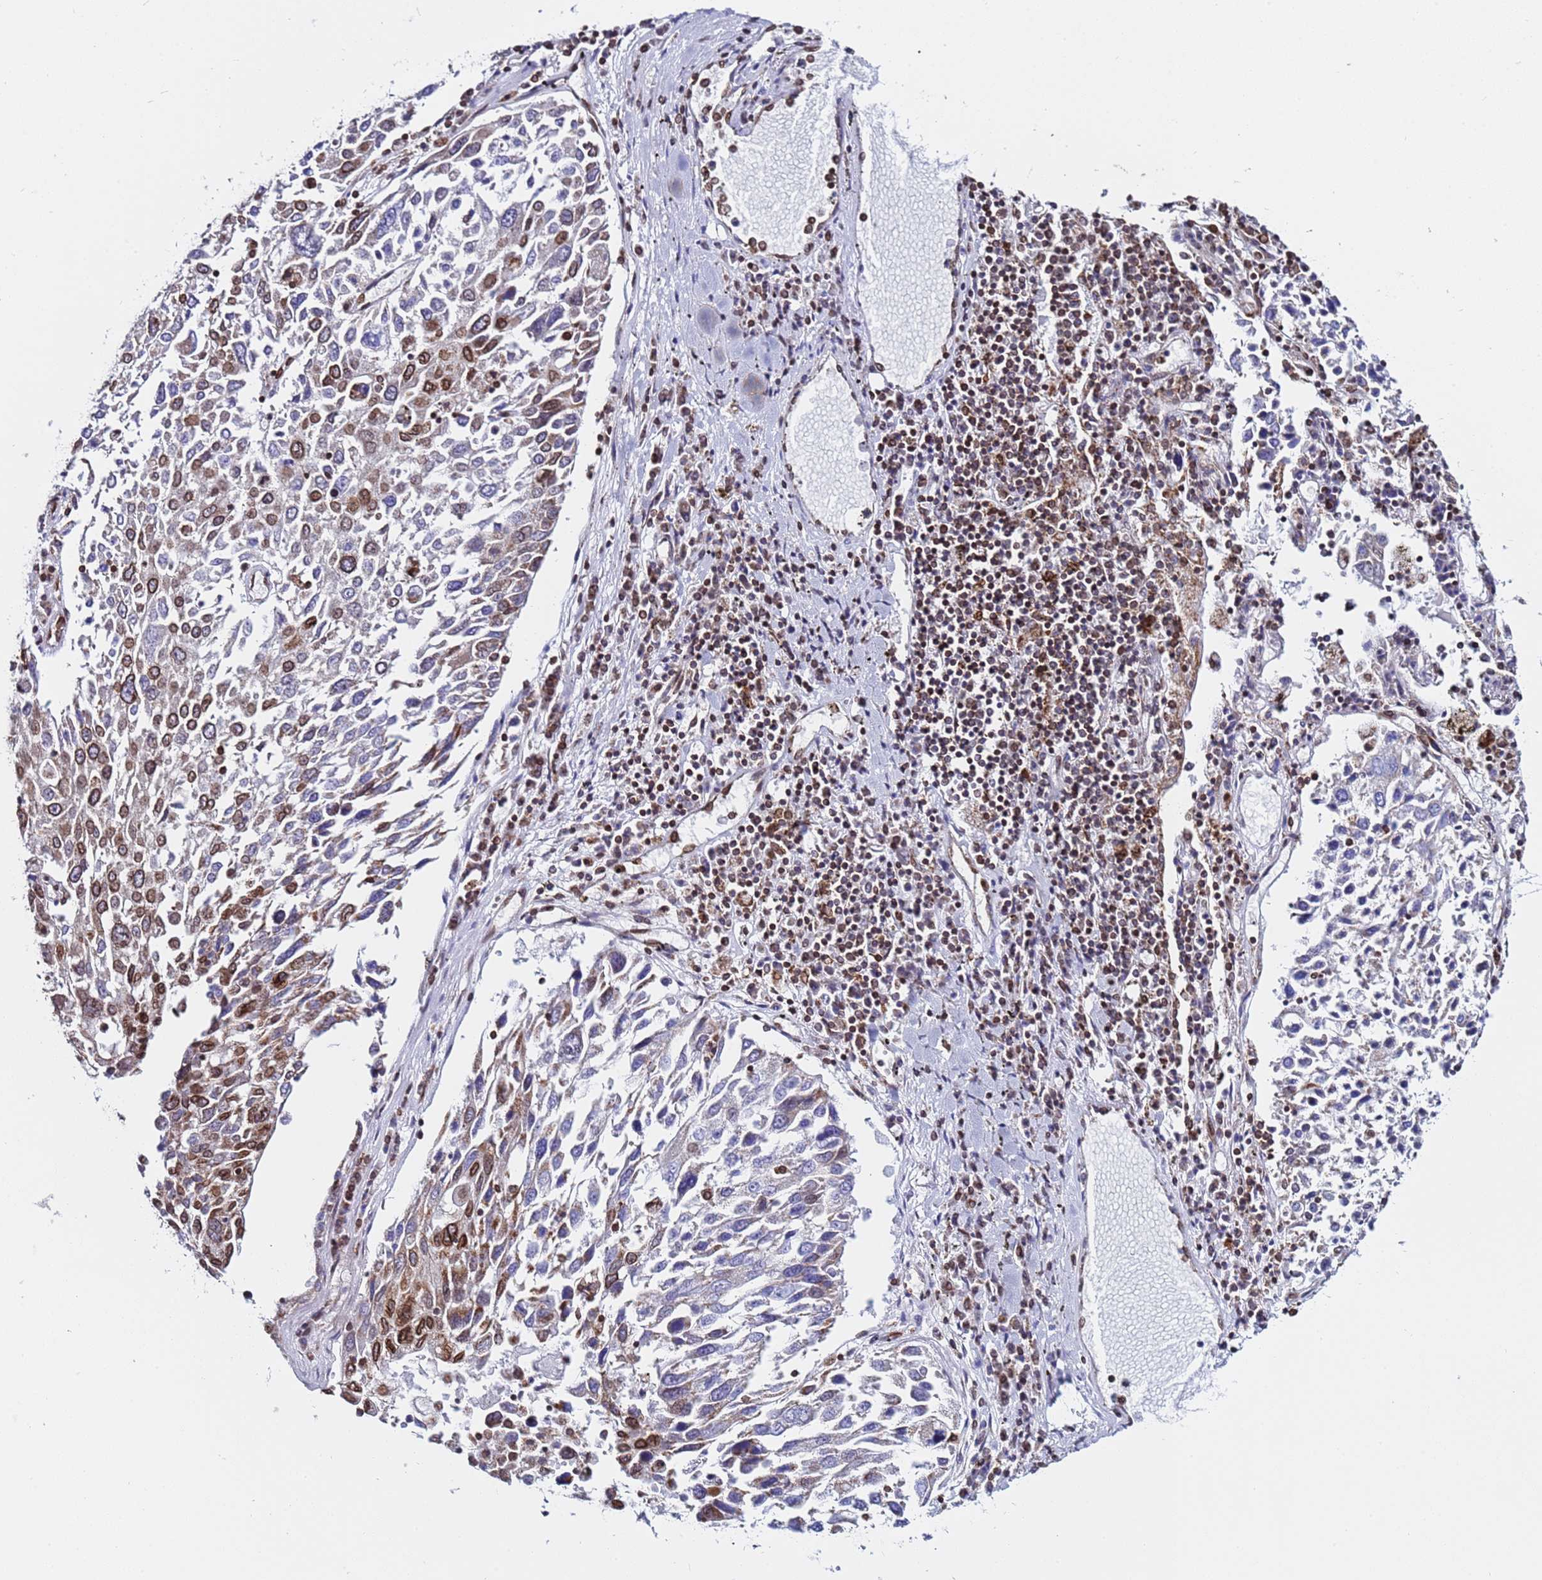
{"staining": {"intensity": "moderate", "quantity": "<25%", "location": "cytoplasmic/membranous,nuclear"}, "tissue": "lung cancer", "cell_type": "Tumor cells", "image_type": "cancer", "snomed": [{"axis": "morphology", "description": "Squamous cell carcinoma, NOS"}, {"axis": "topography", "description": "Lung"}], "caption": "DAB immunohistochemical staining of lung squamous cell carcinoma reveals moderate cytoplasmic/membranous and nuclear protein expression in approximately <25% of tumor cells.", "gene": "TOR1AIP1", "patient": {"sex": "male", "age": 65}}